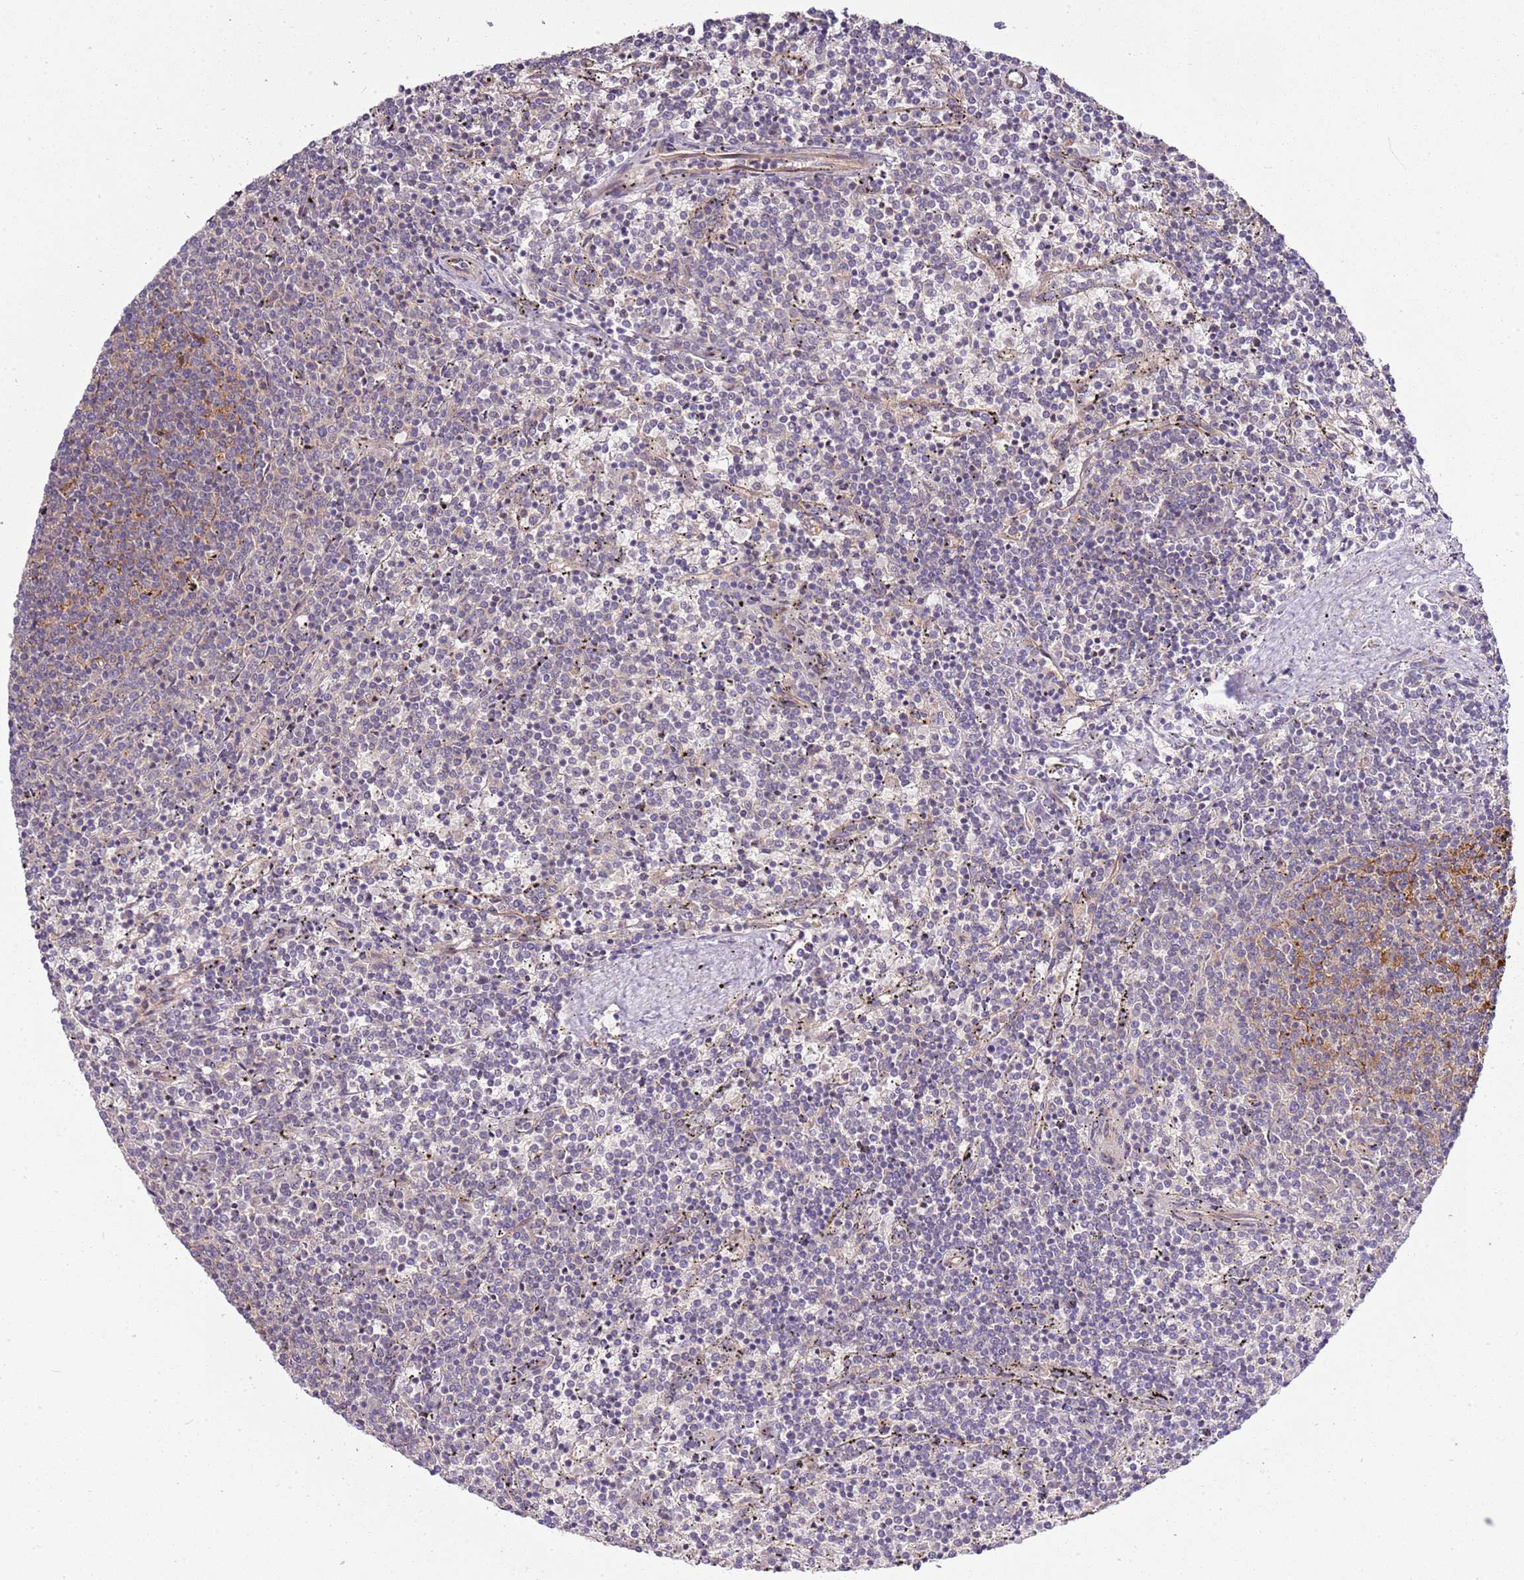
{"staining": {"intensity": "negative", "quantity": "none", "location": "none"}, "tissue": "lymphoma", "cell_type": "Tumor cells", "image_type": "cancer", "snomed": [{"axis": "morphology", "description": "Malignant lymphoma, non-Hodgkin's type, Low grade"}, {"axis": "topography", "description": "Spleen"}], "caption": "DAB (3,3'-diaminobenzidine) immunohistochemical staining of lymphoma exhibits no significant staining in tumor cells.", "gene": "GNL1", "patient": {"sex": "female", "age": 50}}